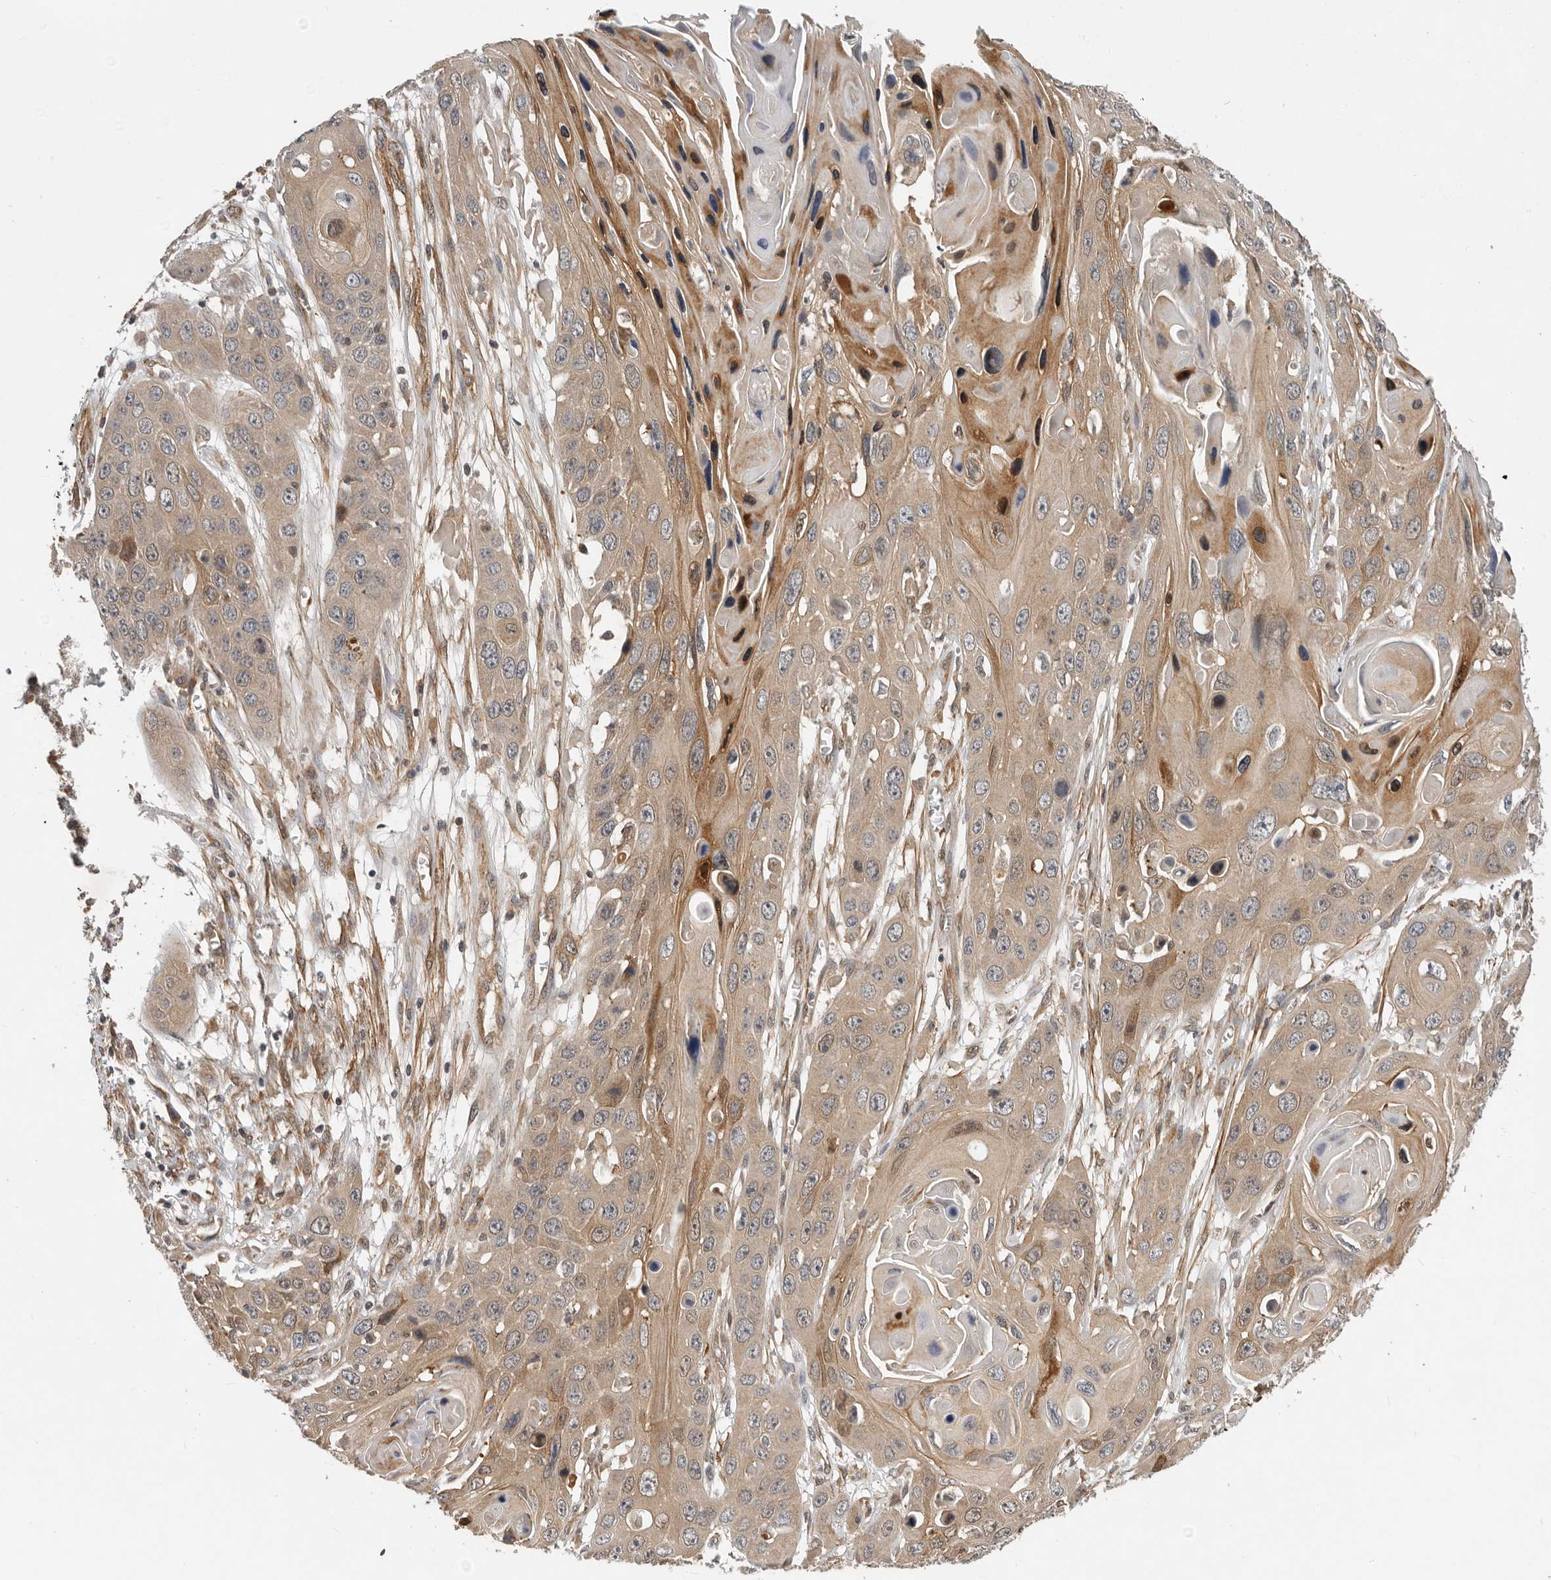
{"staining": {"intensity": "weak", "quantity": ">75%", "location": "cytoplasmic/membranous"}, "tissue": "skin cancer", "cell_type": "Tumor cells", "image_type": "cancer", "snomed": [{"axis": "morphology", "description": "Squamous cell carcinoma, NOS"}, {"axis": "topography", "description": "Skin"}], "caption": "Immunohistochemistry micrograph of human squamous cell carcinoma (skin) stained for a protein (brown), which reveals low levels of weak cytoplasmic/membranous expression in about >75% of tumor cells.", "gene": "RNF157", "patient": {"sex": "male", "age": 55}}